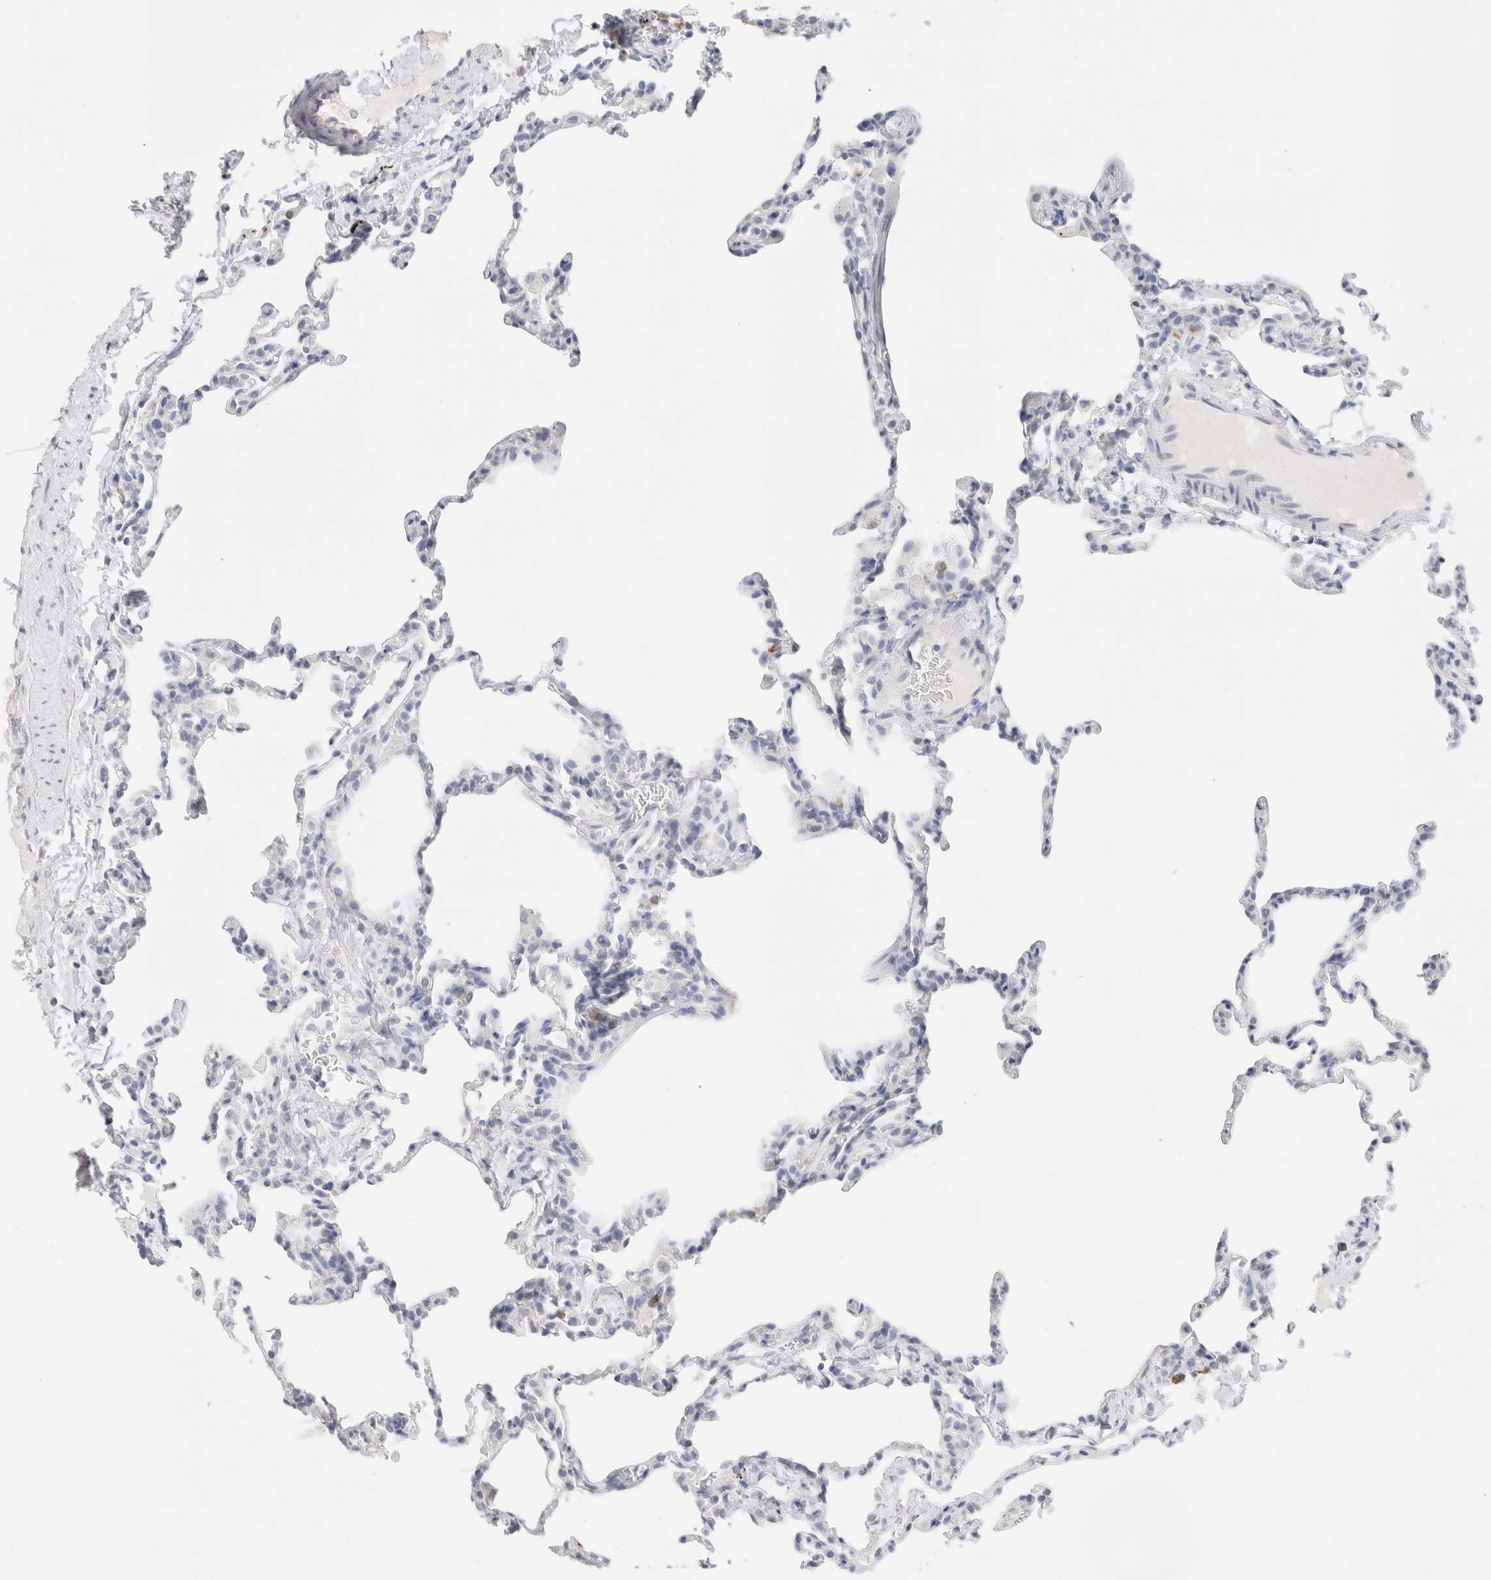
{"staining": {"intensity": "negative", "quantity": "none", "location": "none"}, "tissue": "lung", "cell_type": "Alveolar cells", "image_type": "normal", "snomed": [{"axis": "morphology", "description": "Normal tissue, NOS"}, {"axis": "topography", "description": "Lung"}], "caption": "An immunohistochemistry (IHC) micrograph of unremarkable lung is shown. There is no staining in alveolar cells of lung.", "gene": "CSK", "patient": {"sex": "male", "age": 20}}